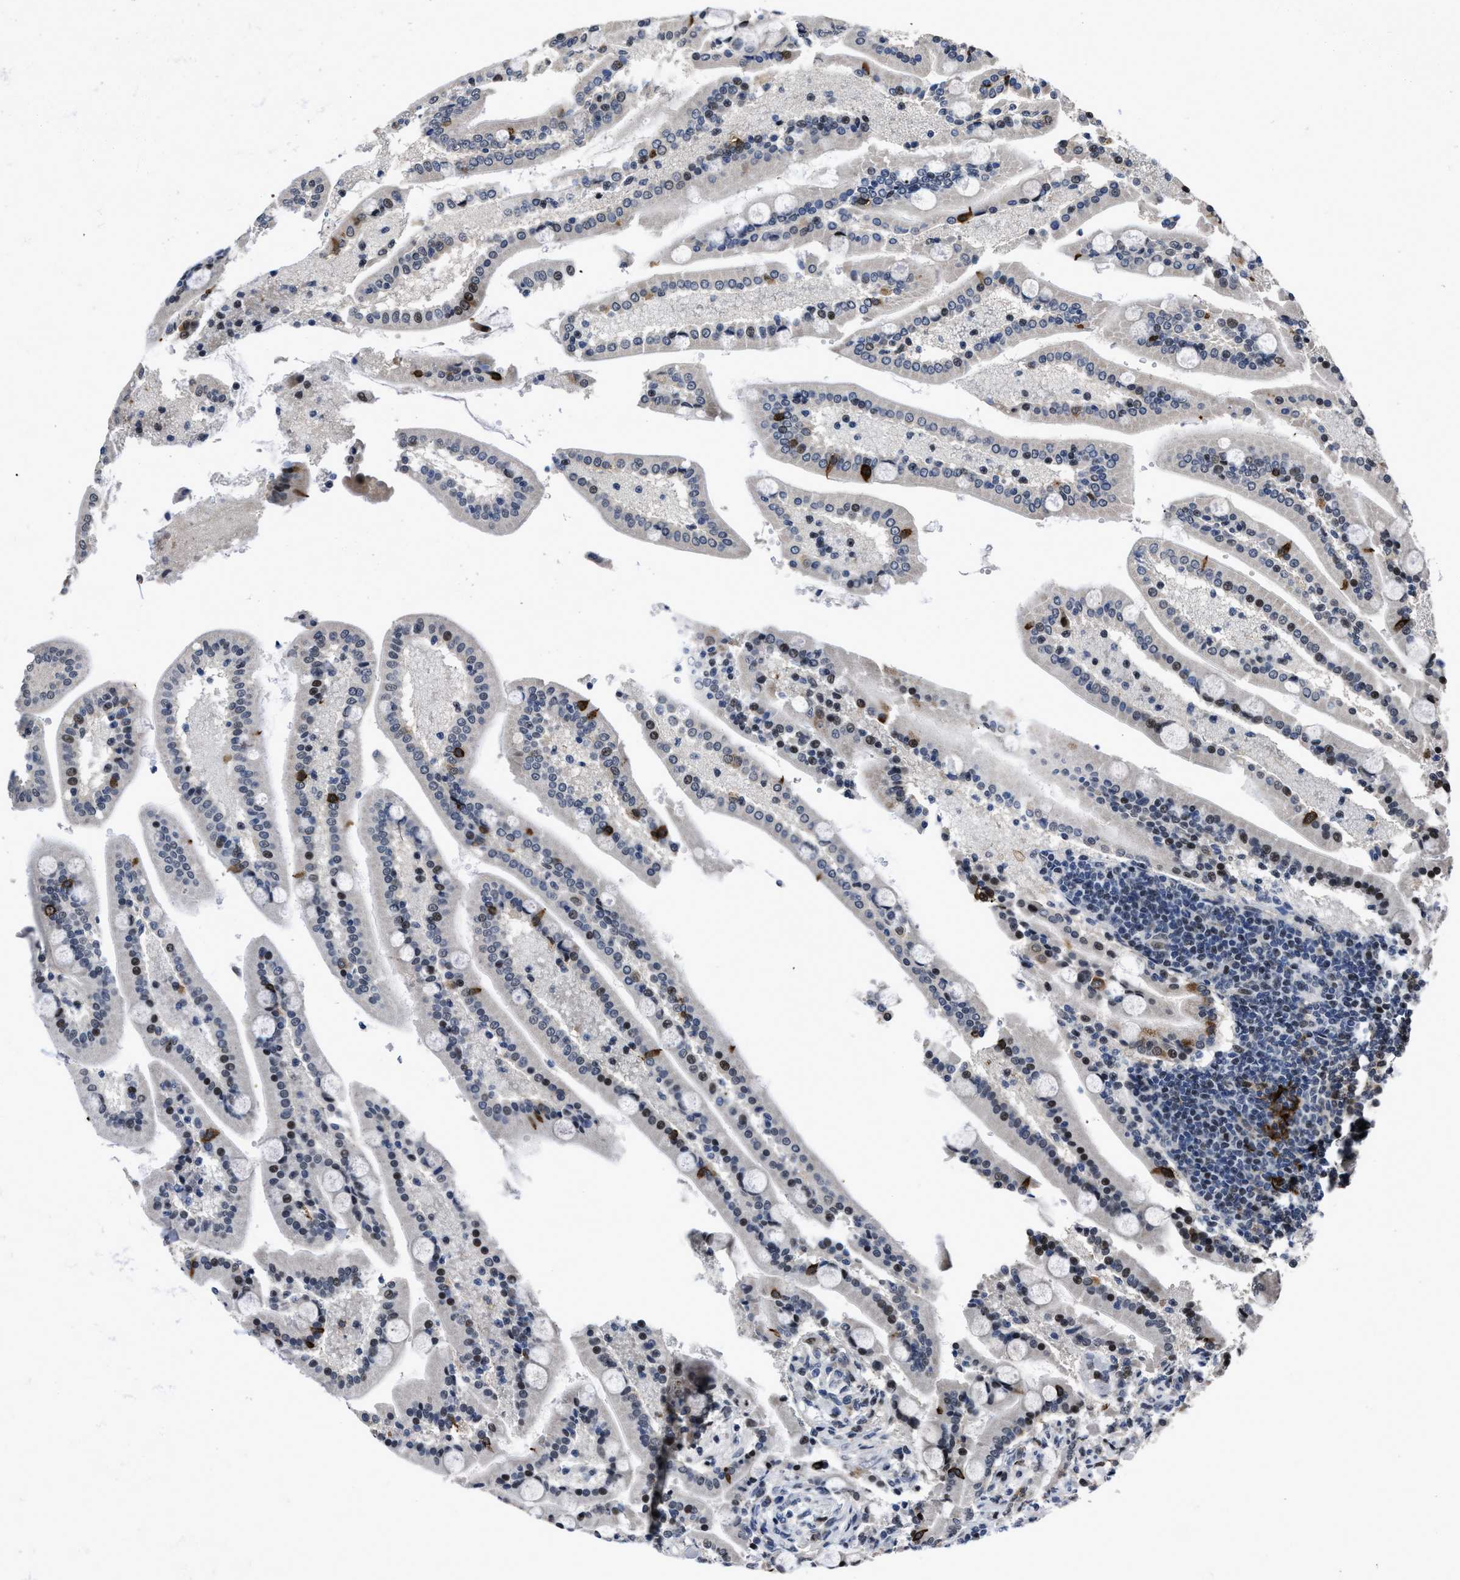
{"staining": {"intensity": "moderate", "quantity": "25%-75%", "location": "cytoplasmic/membranous,nuclear"}, "tissue": "duodenum", "cell_type": "Glandular cells", "image_type": "normal", "snomed": [{"axis": "morphology", "description": "Normal tissue, NOS"}, {"axis": "topography", "description": "Duodenum"}], "caption": "Protein positivity by immunohistochemistry displays moderate cytoplasmic/membranous,nuclear staining in about 25%-75% of glandular cells in benign duodenum. (Brightfield microscopy of DAB IHC at high magnification).", "gene": "MARCKSL1", "patient": {"sex": "male", "age": 54}}